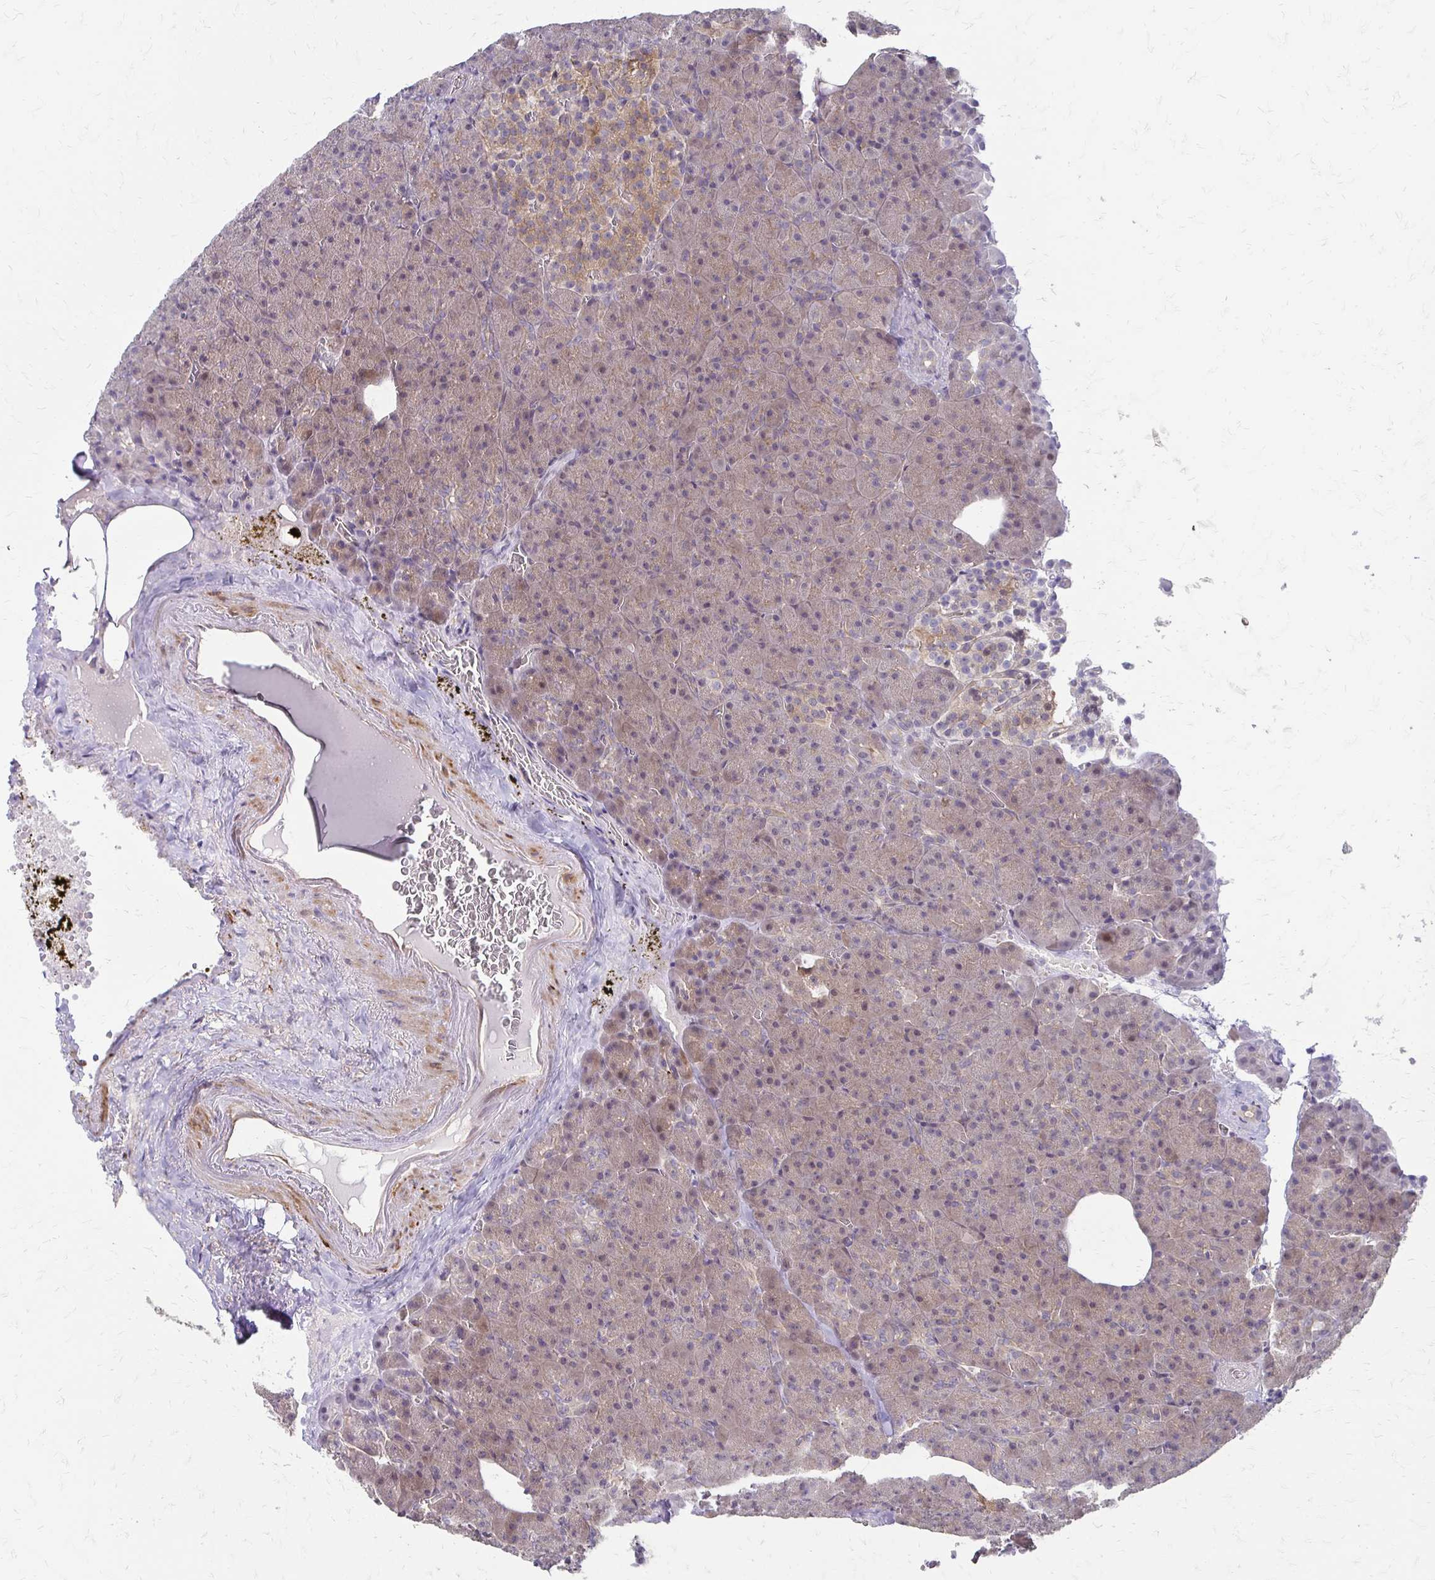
{"staining": {"intensity": "weak", "quantity": "25%-75%", "location": "cytoplasmic/membranous"}, "tissue": "pancreas", "cell_type": "Exocrine glandular cells", "image_type": "normal", "snomed": [{"axis": "morphology", "description": "Normal tissue, NOS"}, {"axis": "topography", "description": "Pancreas"}], "caption": "Pancreas stained with a brown dye demonstrates weak cytoplasmic/membranous positive positivity in about 25%-75% of exocrine glandular cells.", "gene": "CFL2", "patient": {"sex": "female", "age": 74}}